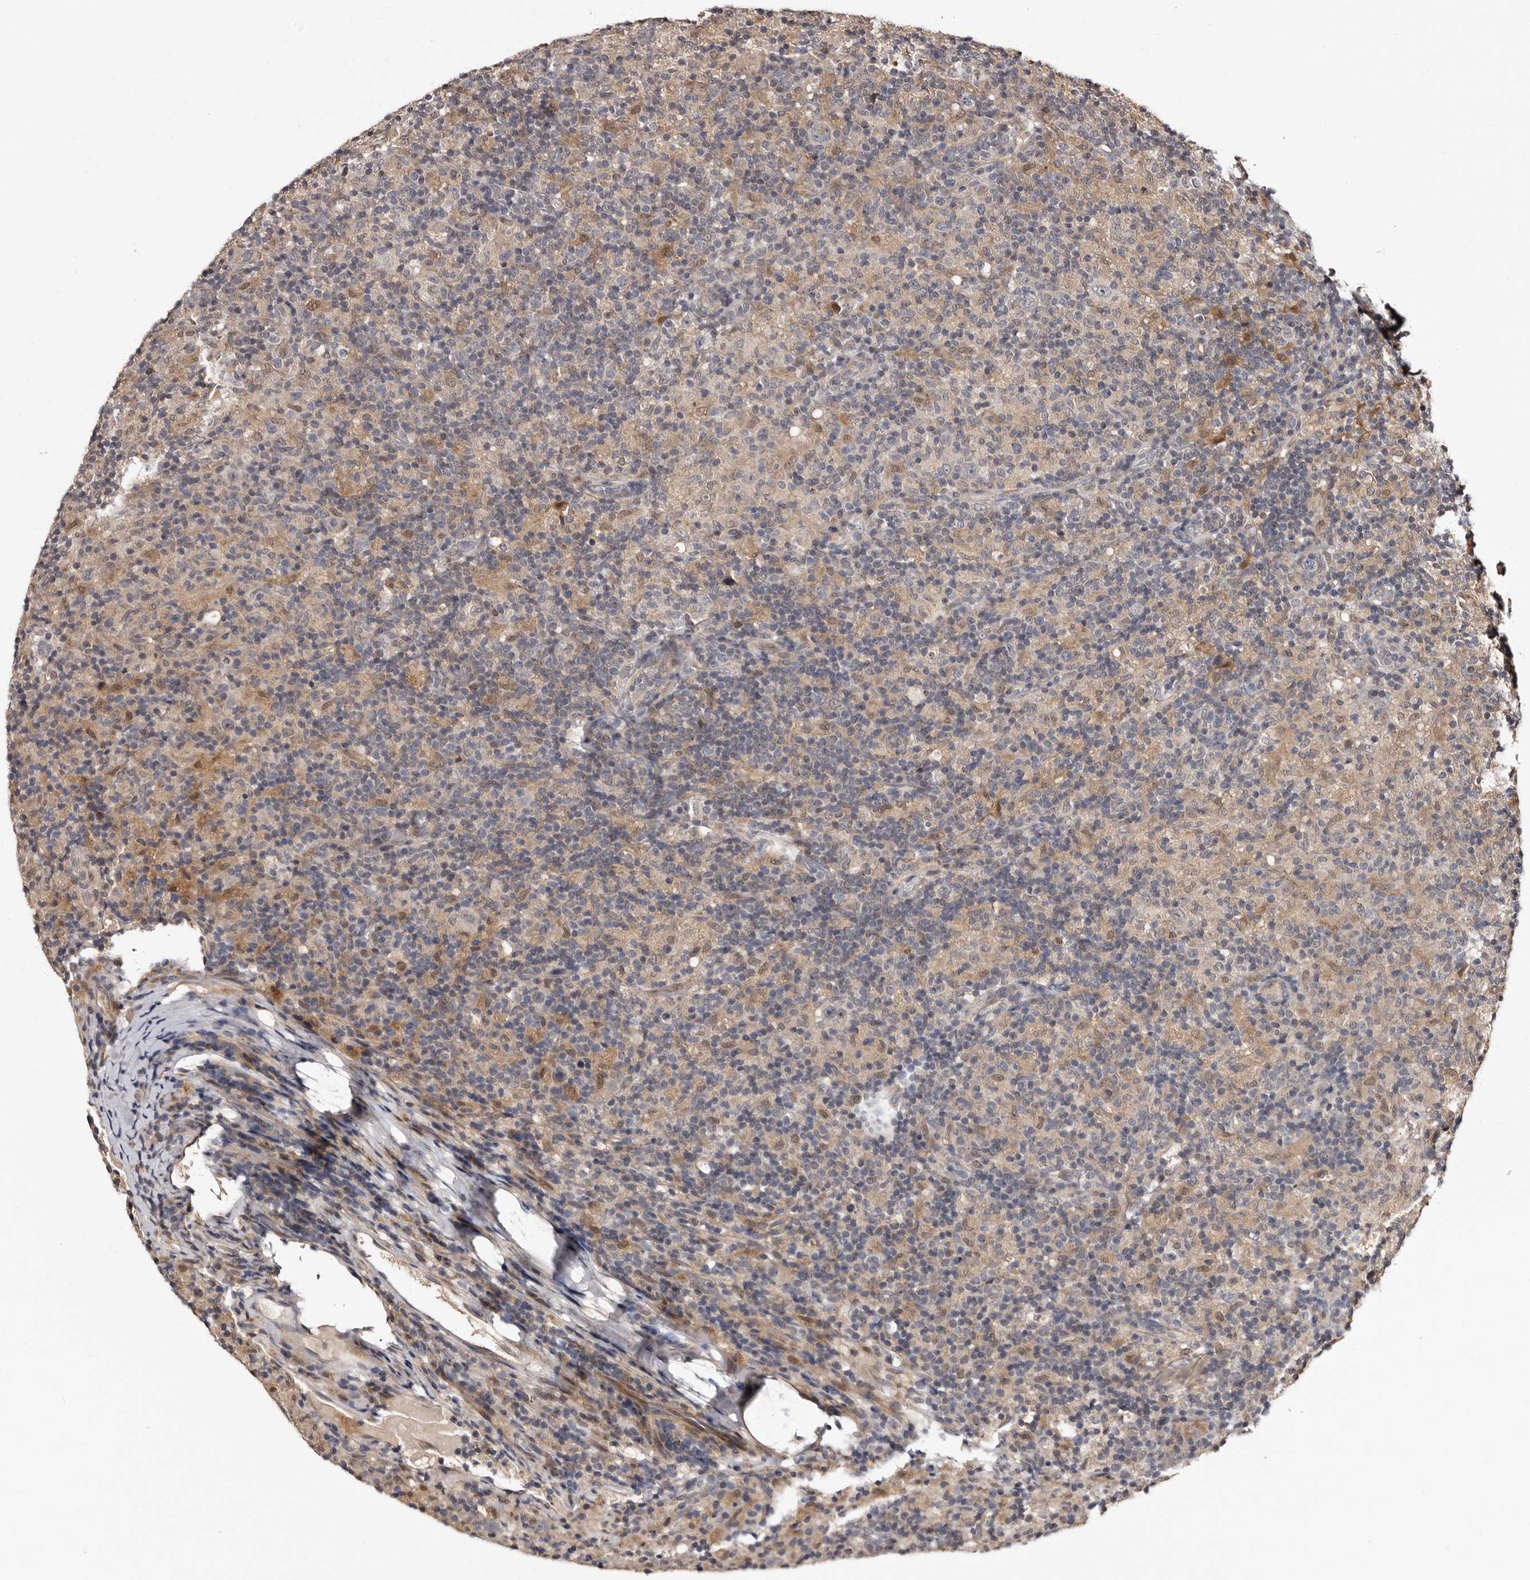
{"staining": {"intensity": "negative", "quantity": "none", "location": "none"}, "tissue": "lymphoma", "cell_type": "Tumor cells", "image_type": "cancer", "snomed": [{"axis": "morphology", "description": "Hodgkin's disease, NOS"}, {"axis": "topography", "description": "Lymph node"}], "caption": "Tumor cells show no significant staining in lymphoma.", "gene": "DNPH1", "patient": {"sex": "male", "age": 70}}